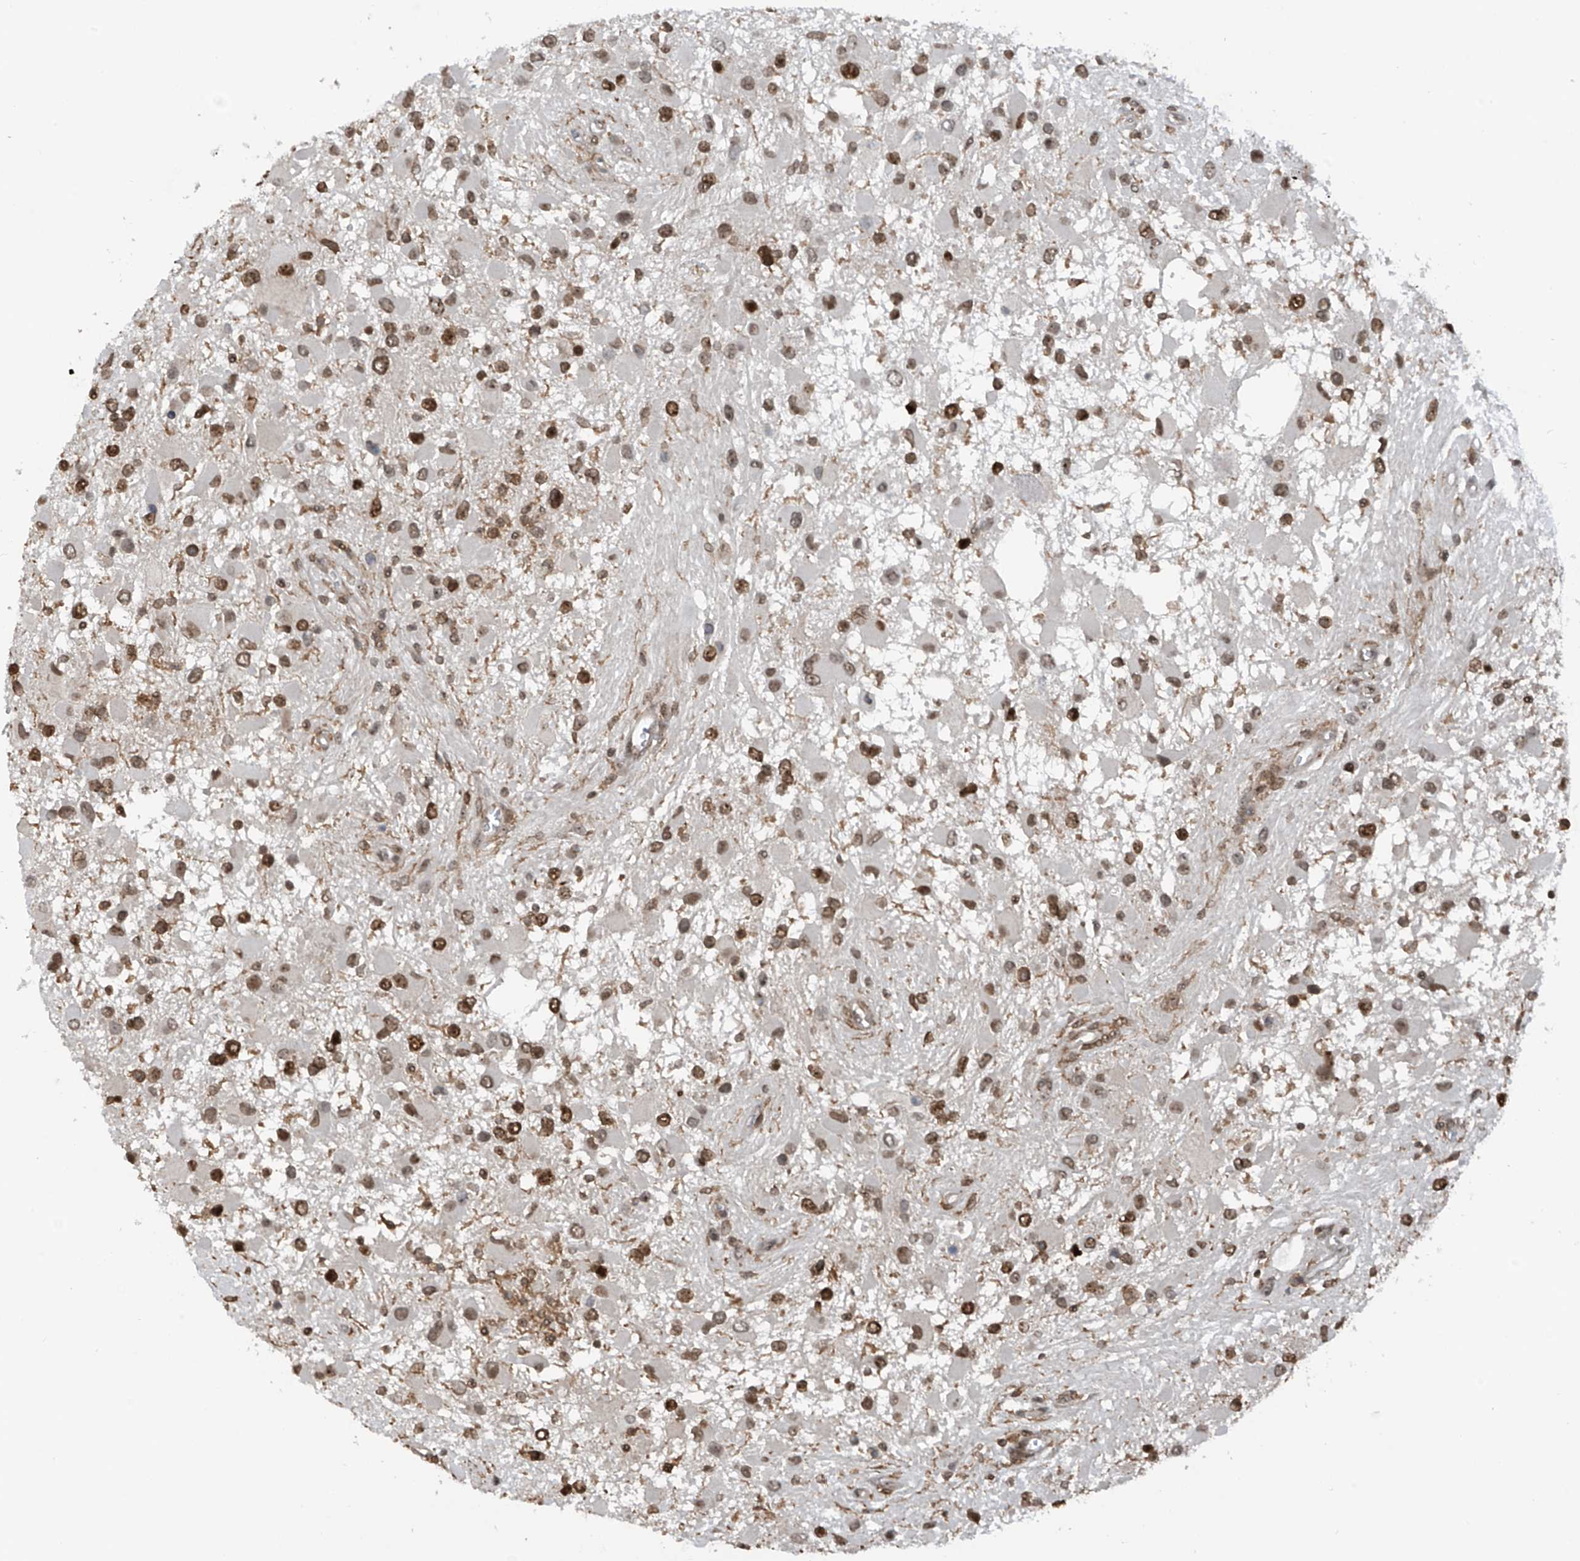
{"staining": {"intensity": "moderate", "quantity": "25%-75%", "location": "nuclear"}, "tissue": "glioma", "cell_type": "Tumor cells", "image_type": "cancer", "snomed": [{"axis": "morphology", "description": "Glioma, malignant, High grade"}, {"axis": "topography", "description": "Brain"}], "caption": "Glioma stained with immunohistochemistry shows moderate nuclear staining in about 25%-75% of tumor cells. The staining was performed using DAB to visualize the protein expression in brown, while the nuclei were stained in blue with hematoxylin (Magnification: 20x).", "gene": "REPIN1", "patient": {"sex": "male", "age": 53}}